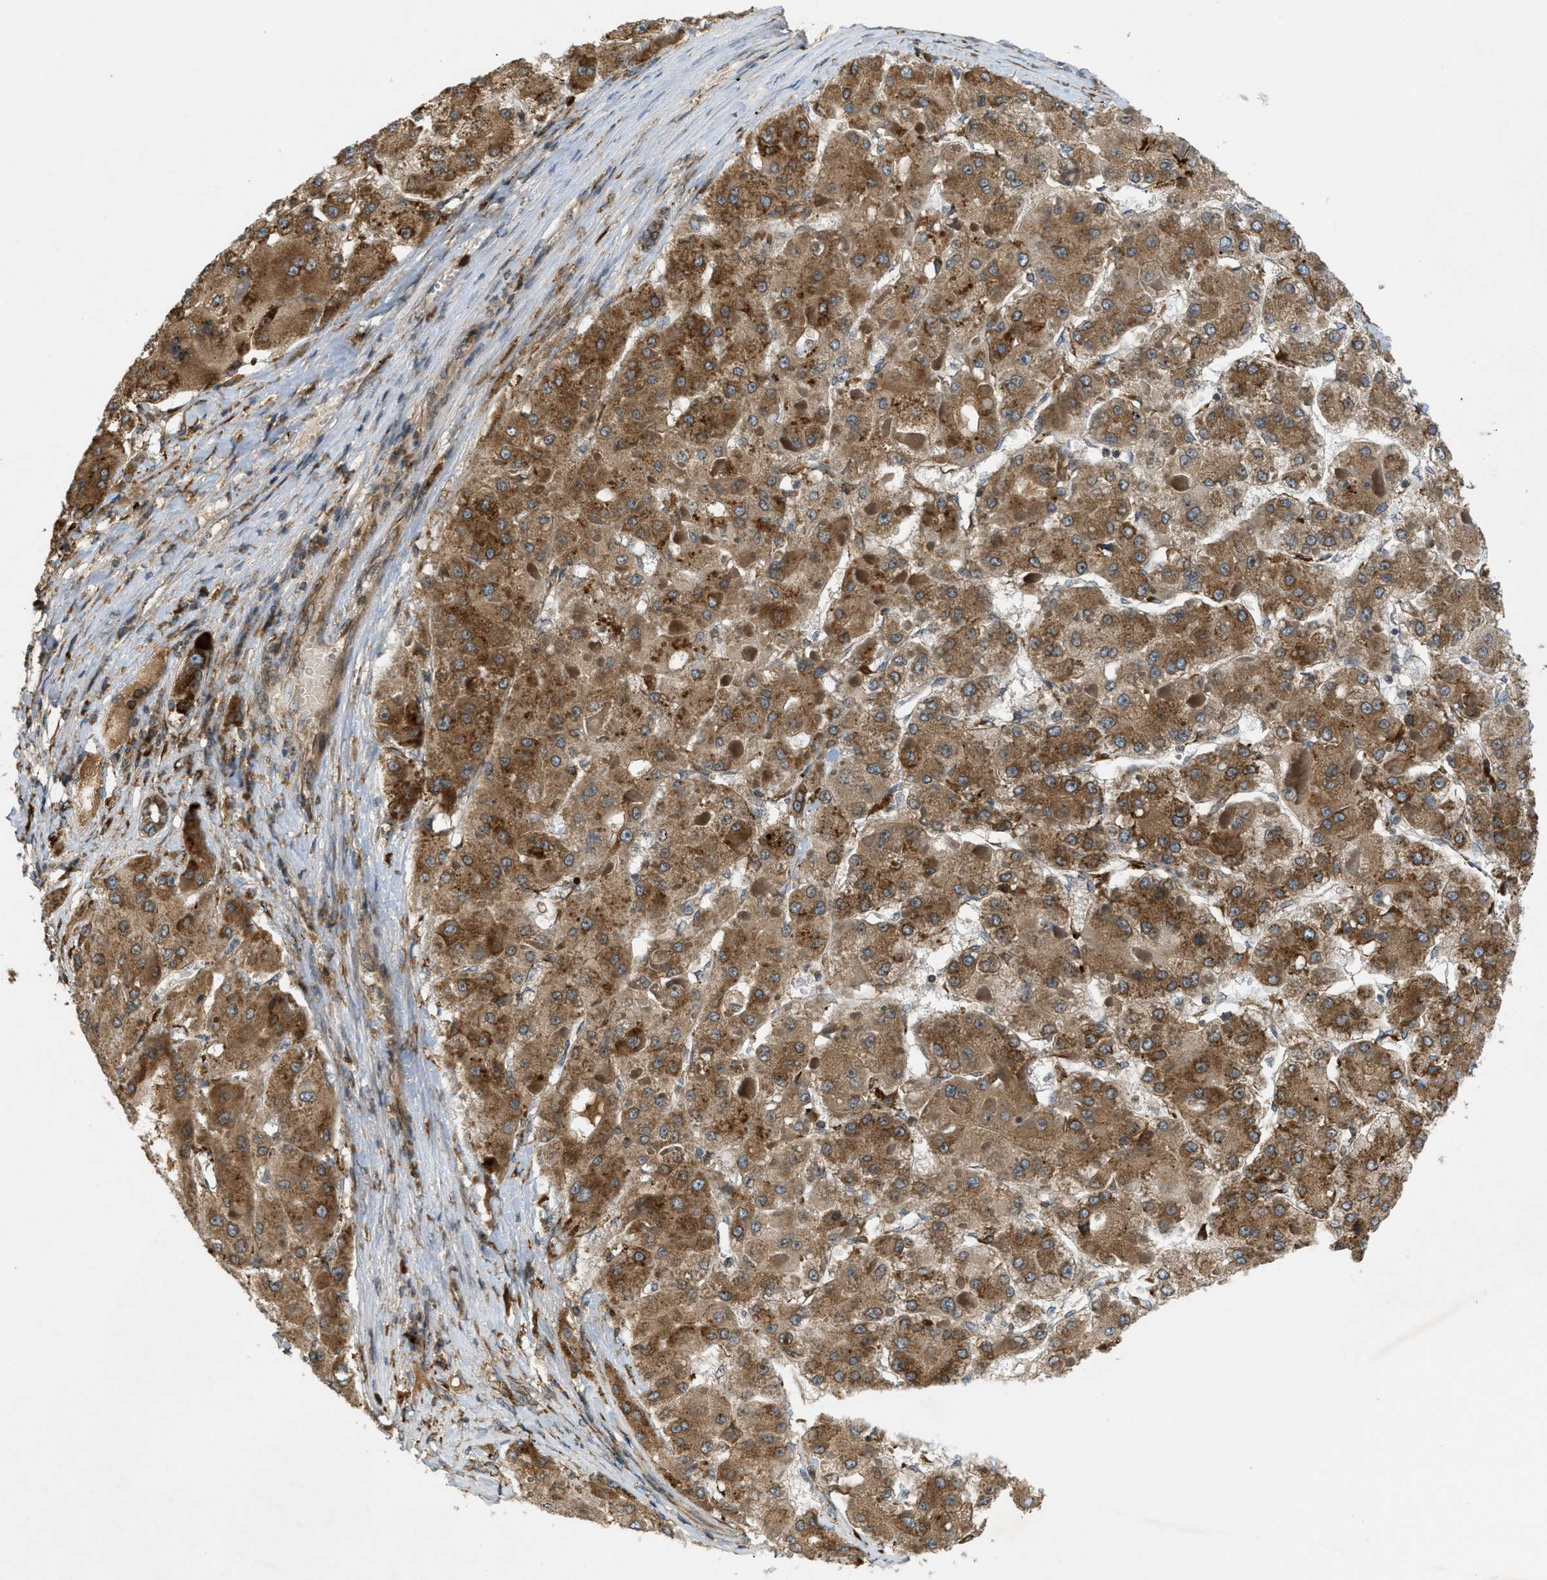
{"staining": {"intensity": "moderate", "quantity": ">75%", "location": "cytoplasmic/membranous"}, "tissue": "liver cancer", "cell_type": "Tumor cells", "image_type": "cancer", "snomed": [{"axis": "morphology", "description": "Carcinoma, Hepatocellular, NOS"}, {"axis": "topography", "description": "Liver"}], "caption": "Protein expression analysis of liver cancer demonstrates moderate cytoplasmic/membranous staining in about >75% of tumor cells.", "gene": "PCDH18", "patient": {"sex": "female", "age": 73}}